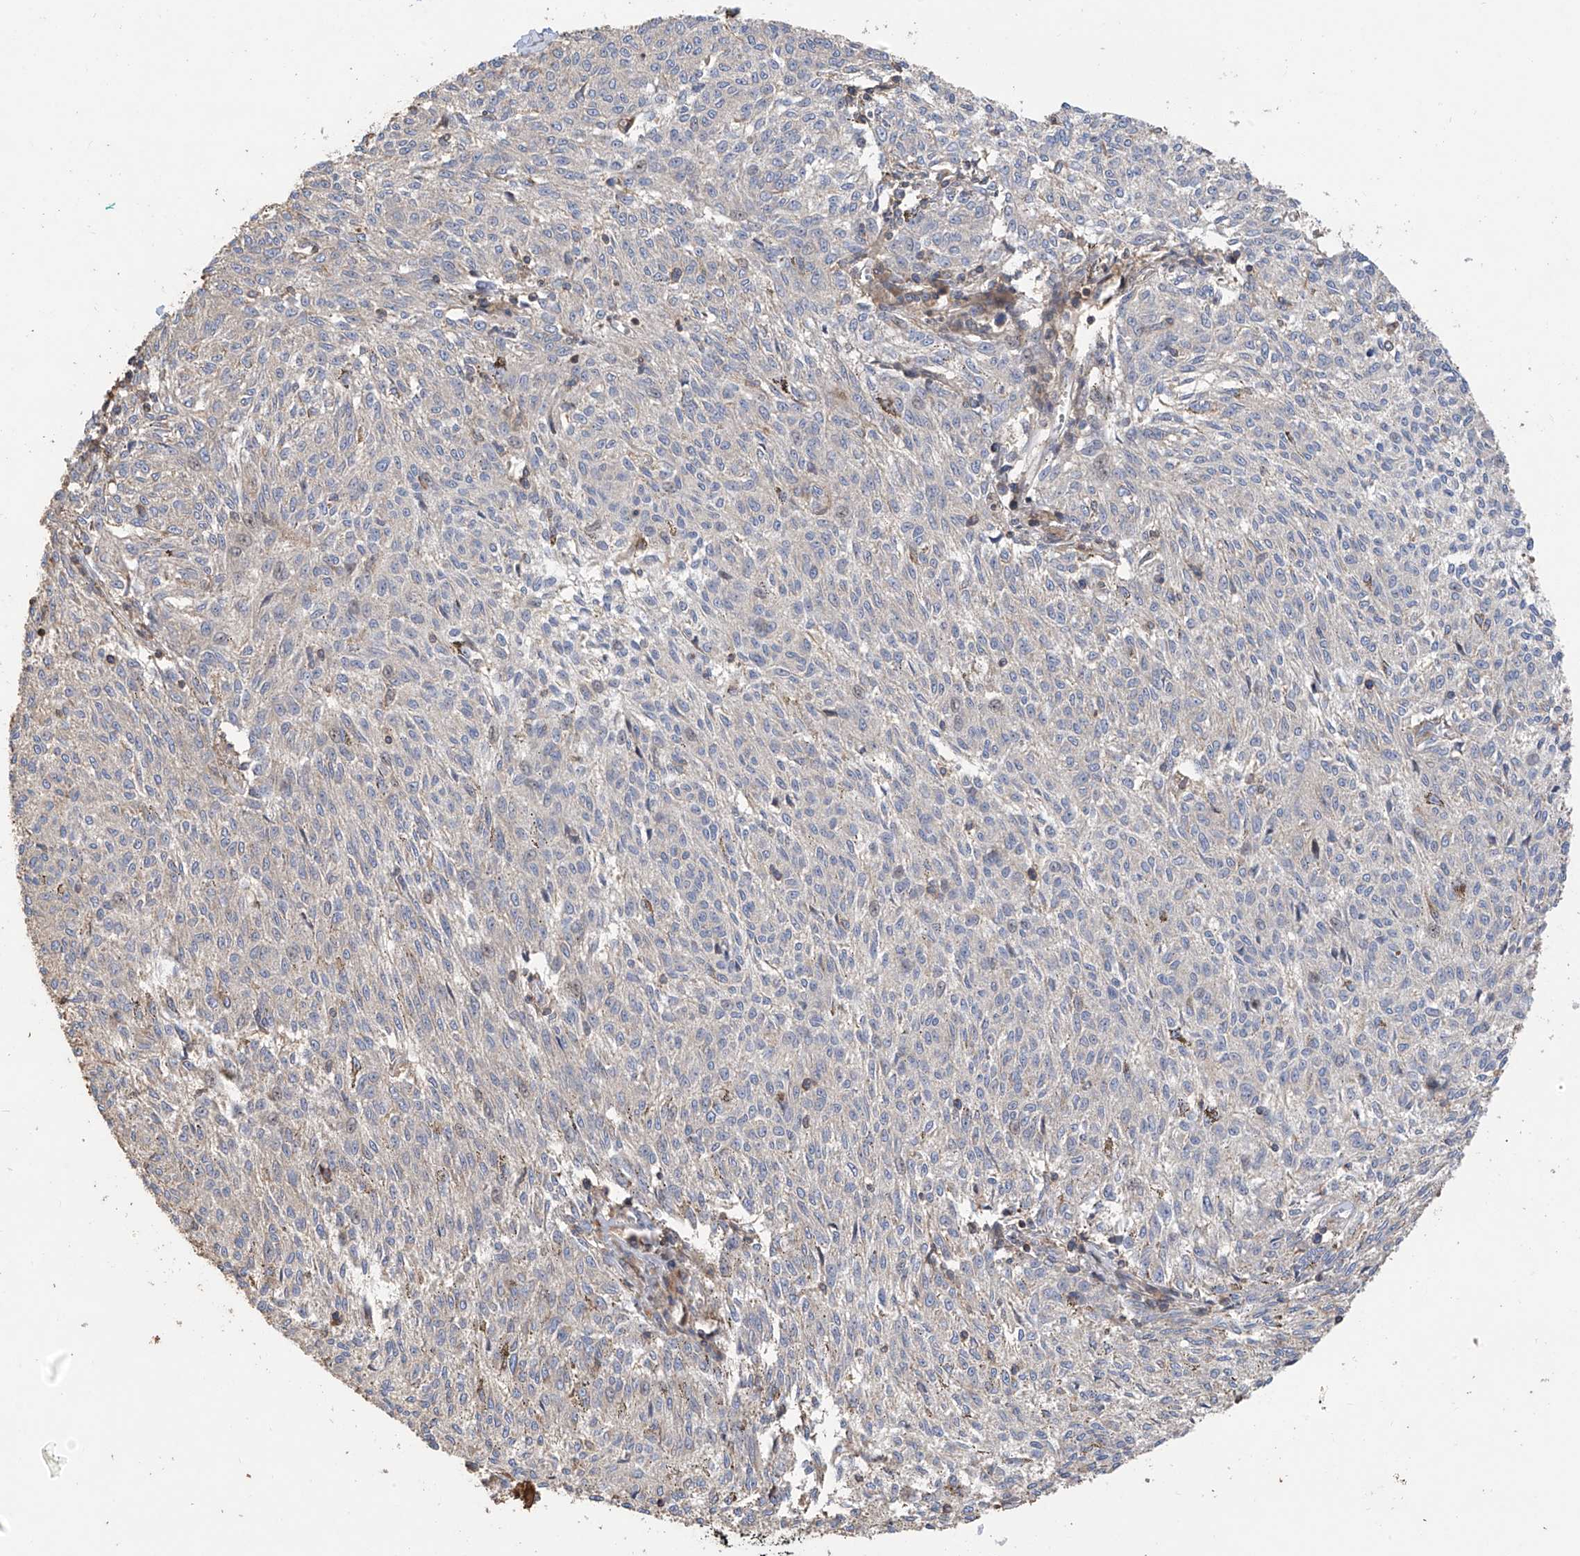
{"staining": {"intensity": "negative", "quantity": "none", "location": "none"}, "tissue": "melanoma", "cell_type": "Tumor cells", "image_type": "cancer", "snomed": [{"axis": "morphology", "description": "Malignant melanoma, NOS"}, {"axis": "topography", "description": "Skin"}], "caption": "Immunohistochemistry (IHC) micrograph of melanoma stained for a protein (brown), which exhibits no staining in tumor cells. (Stains: DAB immunohistochemistry (IHC) with hematoxylin counter stain, Microscopy: brightfield microscopy at high magnification).", "gene": "SLC43A3", "patient": {"sex": "female", "age": 72}}